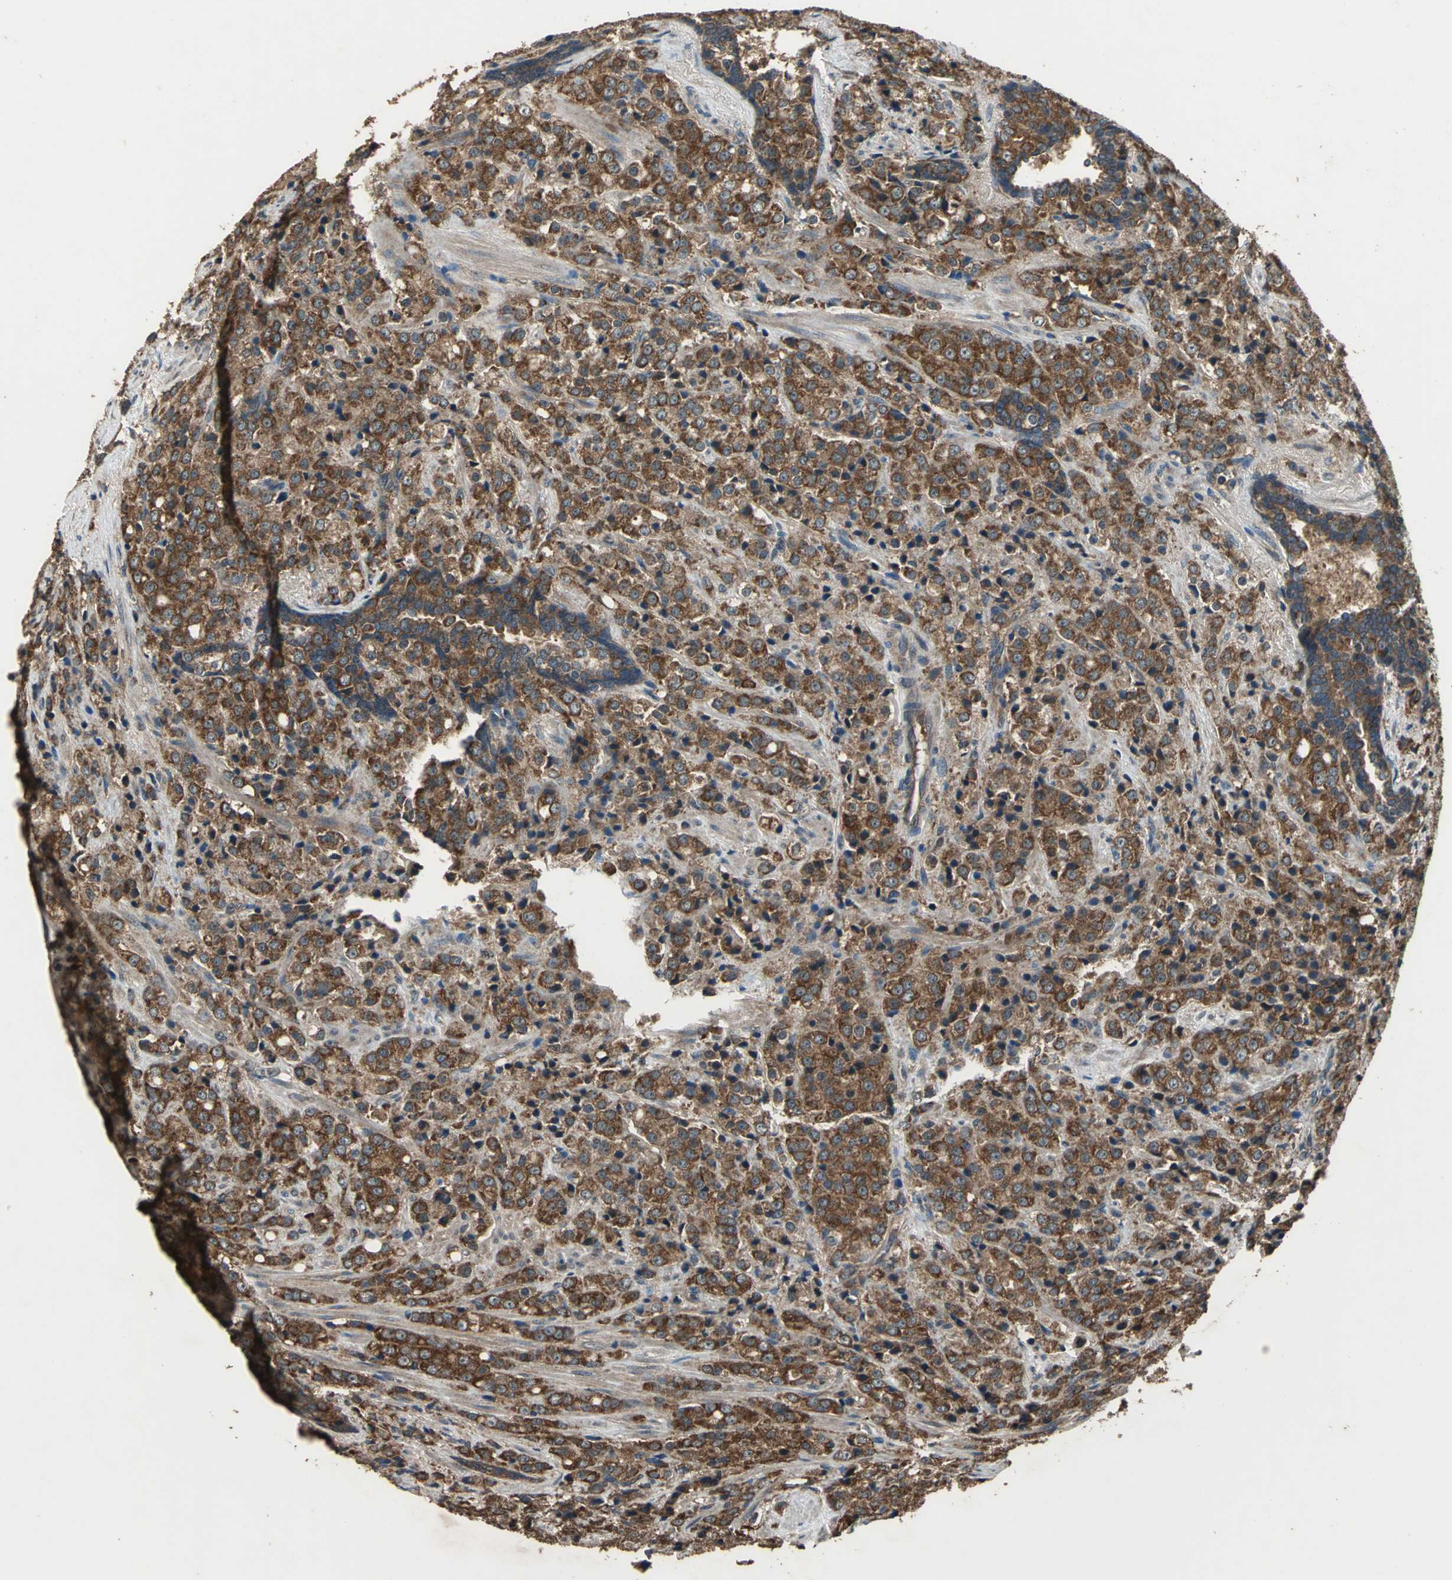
{"staining": {"intensity": "strong", "quantity": ">75%", "location": "cytoplasmic/membranous"}, "tissue": "prostate cancer", "cell_type": "Tumor cells", "image_type": "cancer", "snomed": [{"axis": "morphology", "description": "Adenocarcinoma, Medium grade"}, {"axis": "topography", "description": "Prostate"}], "caption": "A brown stain shows strong cytoplasmic/membranous expression of a protein in prostate adenocarcinoma (medium-grade) tumor cells.", "gene": "ZNF608", "patient": {"sex": "male", "age": 70}}